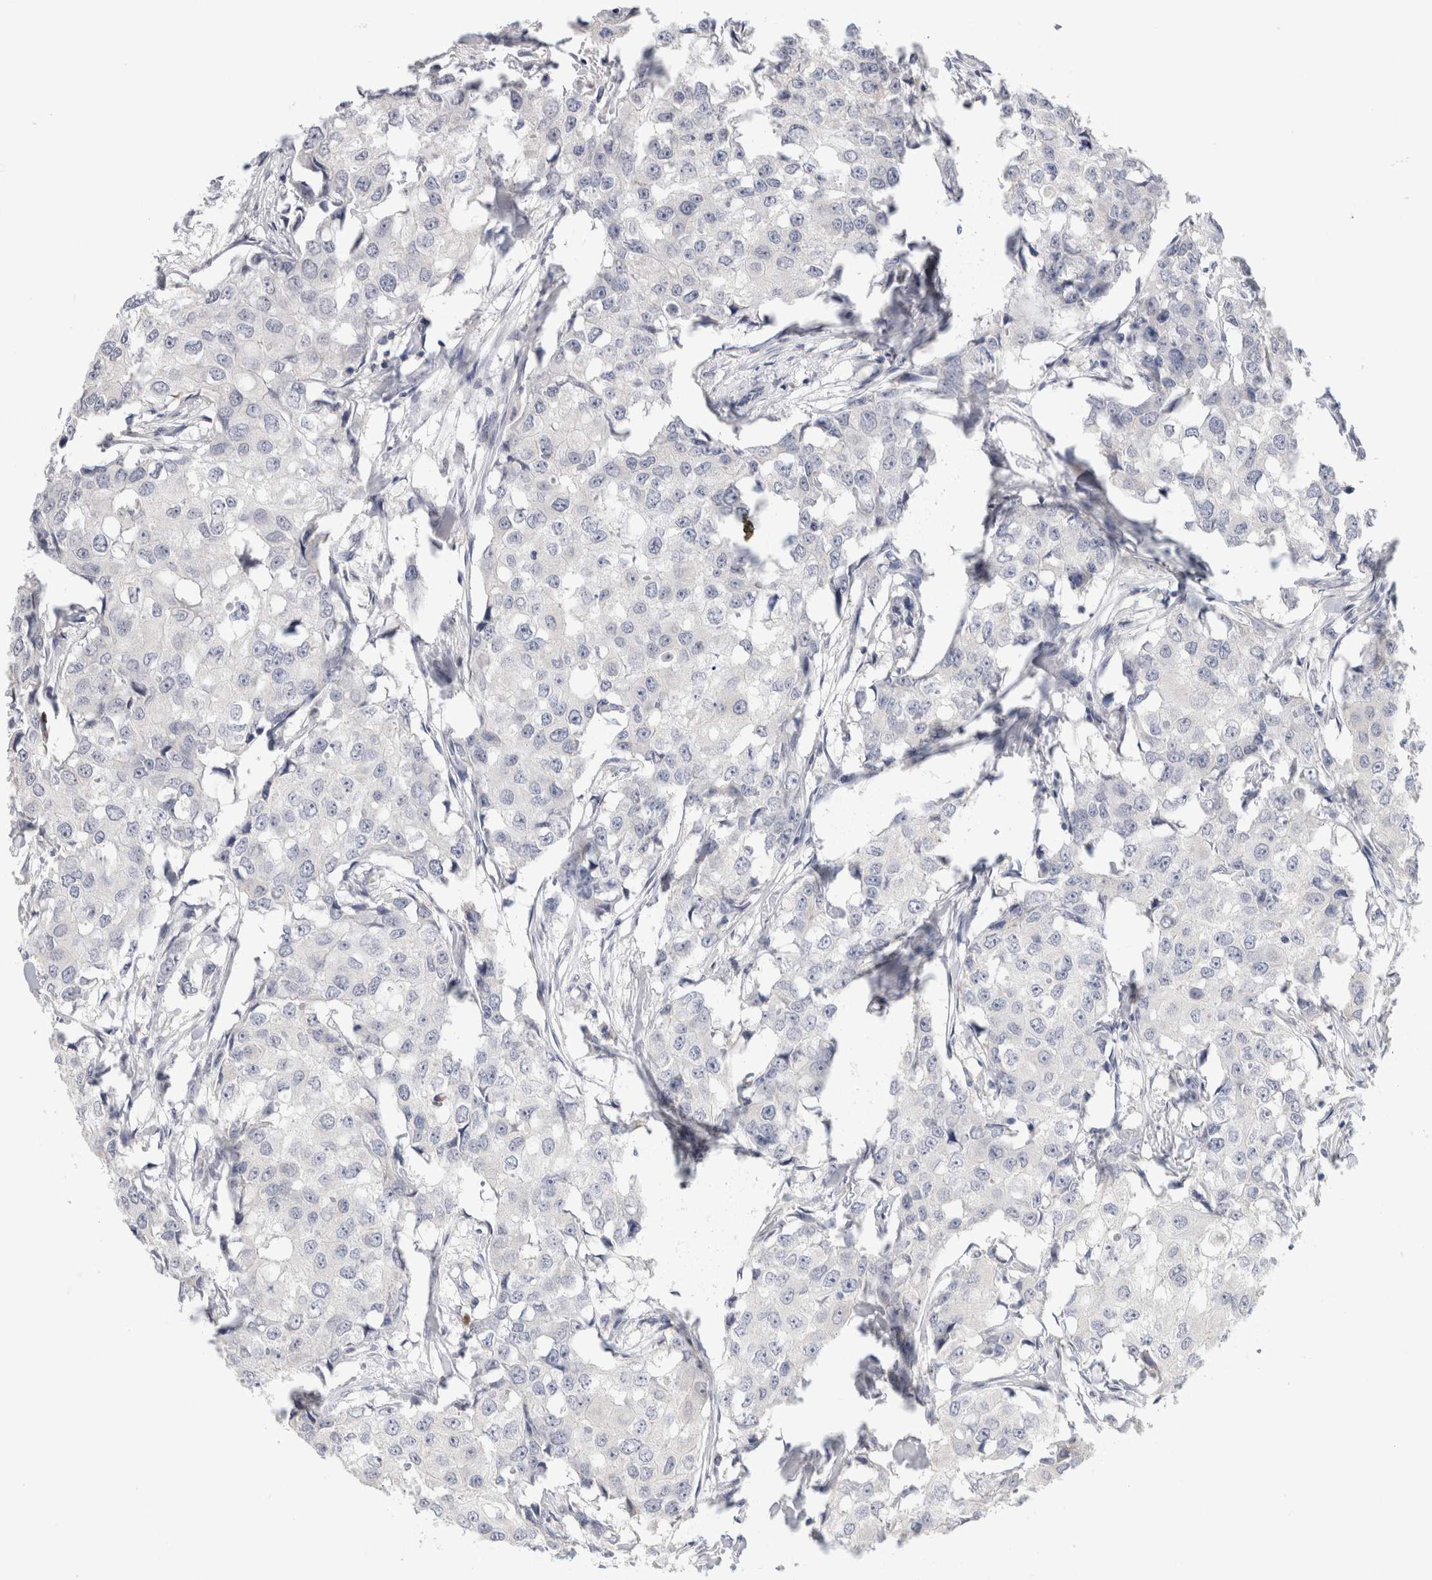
{"staining": {"intensity": "negative", "quantity": "none", "location": "none"}, "tissue": "breast cancer", "cell_type": "Tumor cells", "image_type": "cancer", "snomed": [{"axis": "morphology", "description": "Duct carcinoma"}, {"axis": "topography", "description": "Breast"}], "caption": "Intraductal carcinoma (breast) was stained to show a protein in brown. There is no significant positivity in tumor cells.", "gene": "CHRM4", "patient": {"sex": "female", "age": 27}}